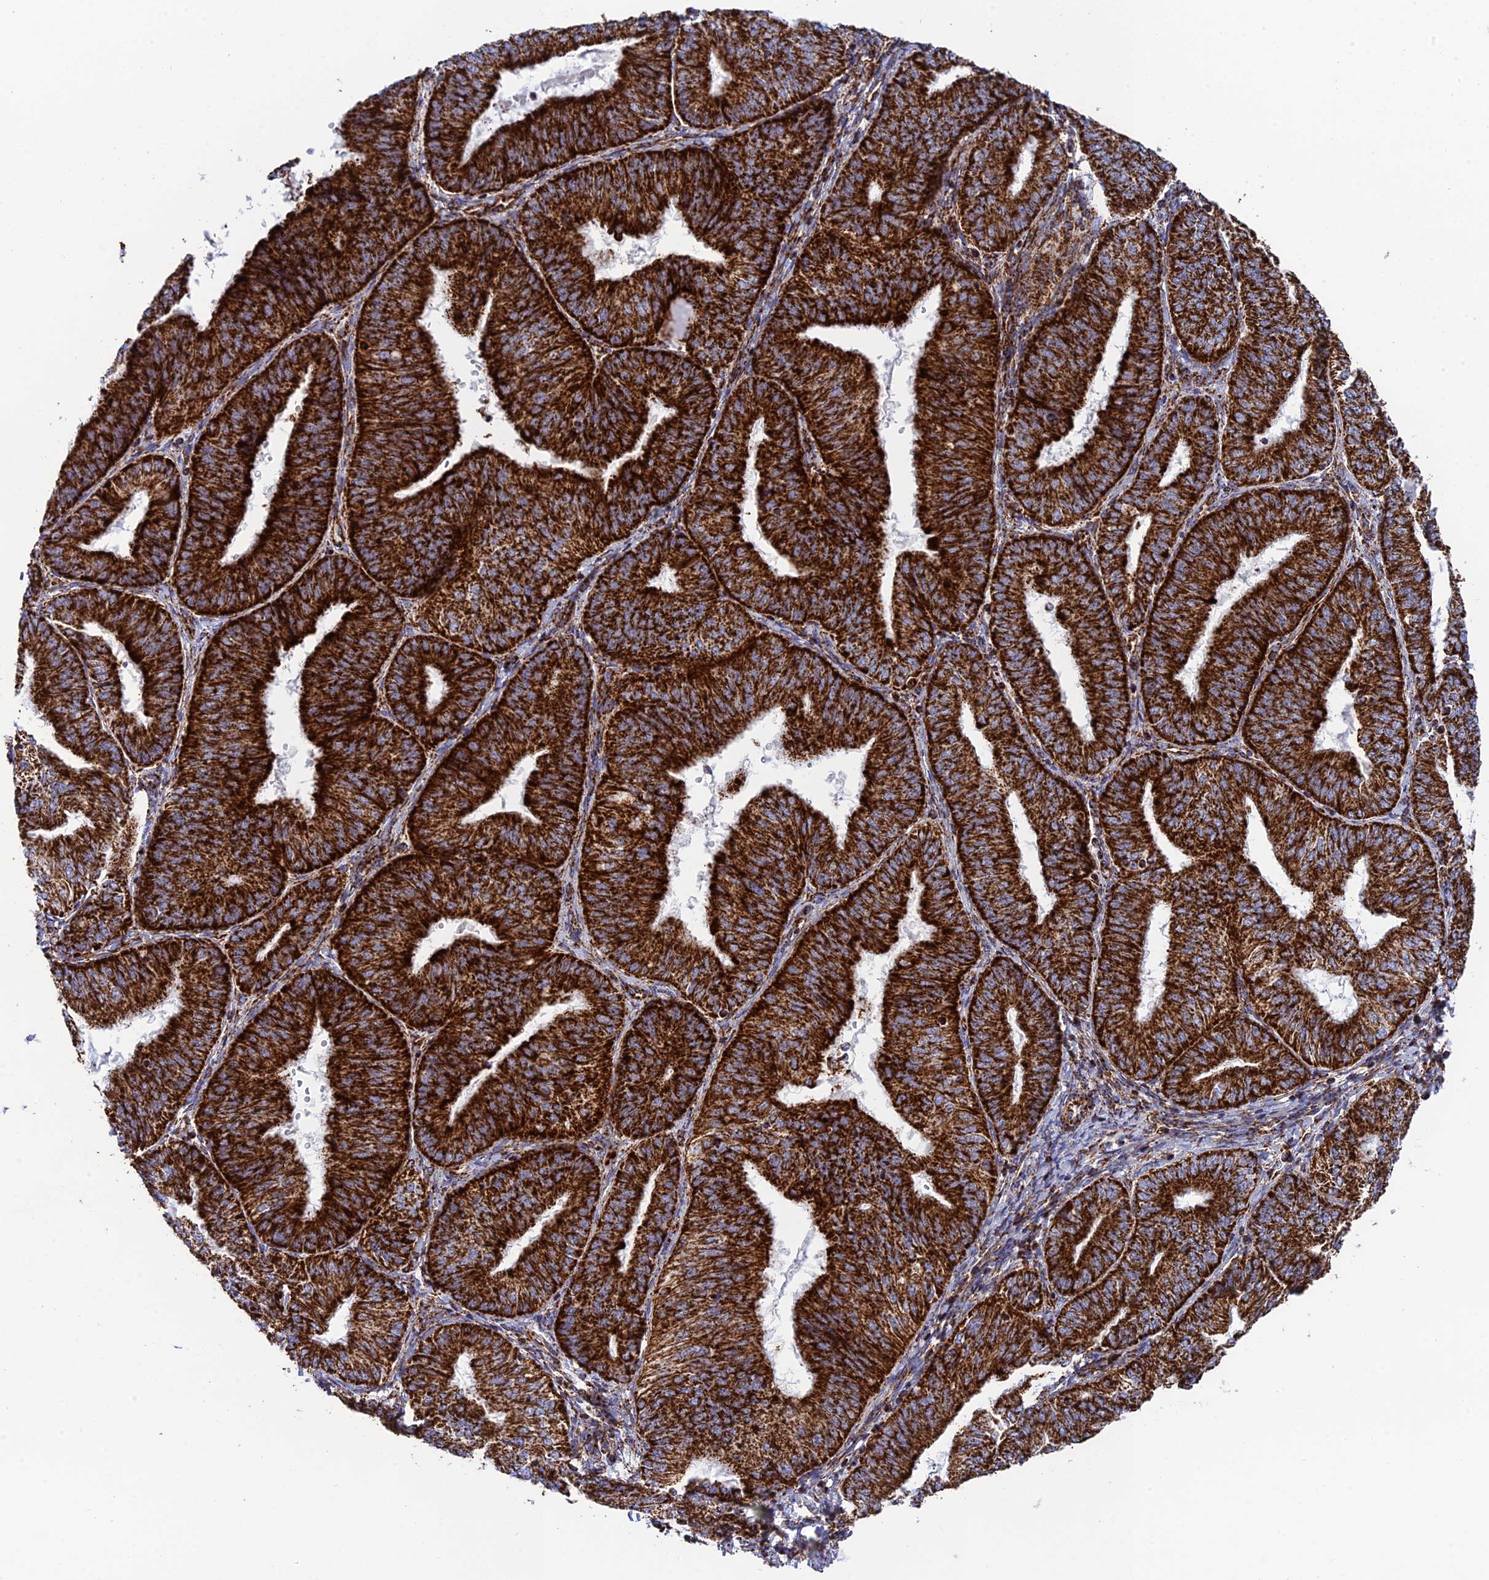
{"staining": {"intensity": "strong", "quantity": ">75%", "location": "cytoplasmic/membranous"}, "tissue": "endometrial cancer", "cell_type": "Tumor cells", "image_type": "cancer", "snomed": [{"axis": "morphology", "description": "Adenocarcinoma, NOS"}, {"axis": "topography", "description": "Endometrium"}], "caption": "The immunohistochemical stain labels strong cytoplasmic/membranous positivity in tumor cells of endometrial cancer (adenocarcinoma) tissue.", "gene": "CHCHD3", "patient": {"sex": "female", "age": 58}}